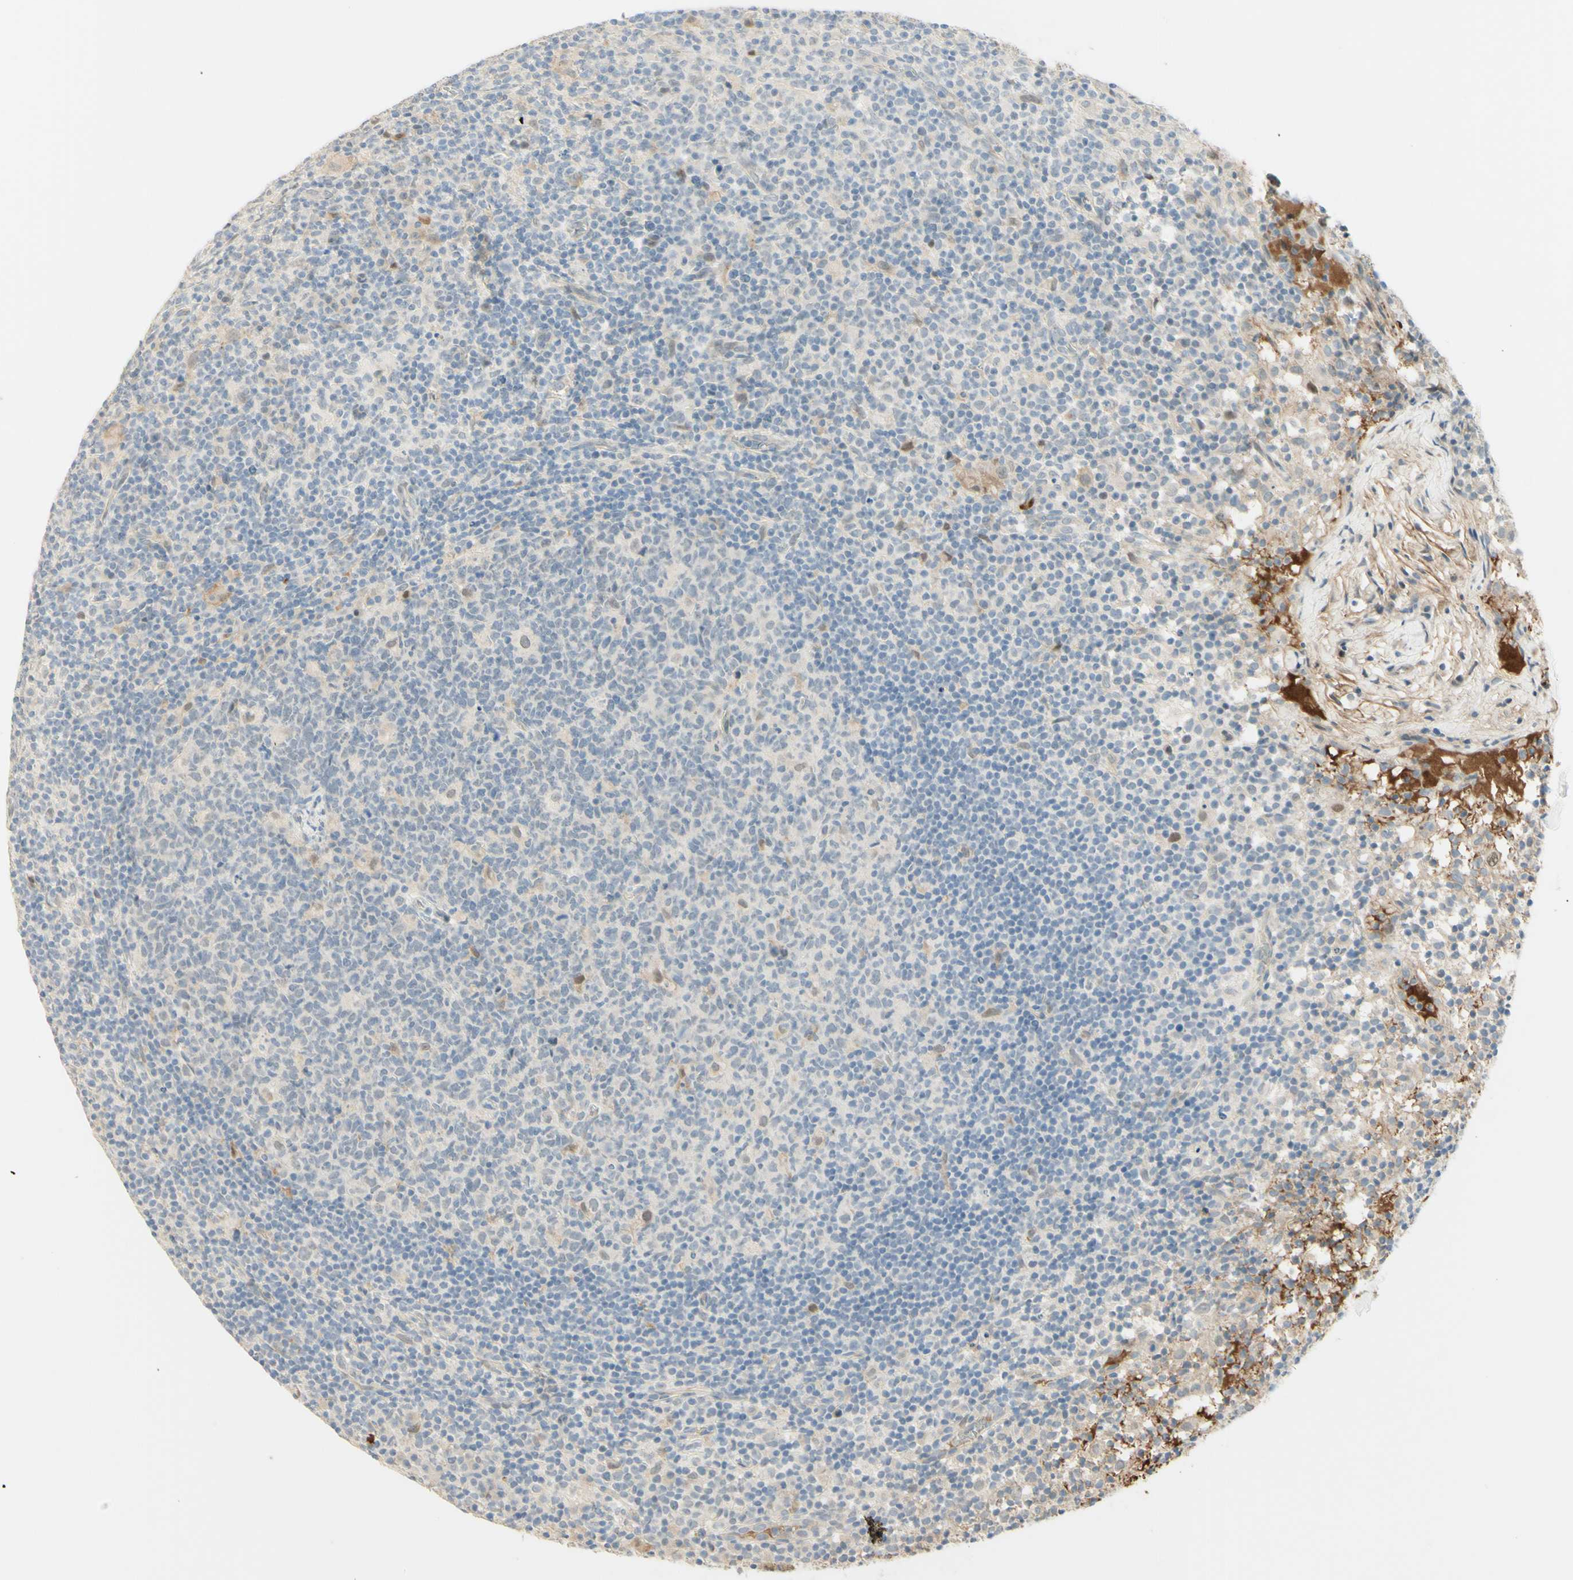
{"staining": {"intensity": "weak", "quantity": "<25%", "location": "nuclear"}, "tissue": "lymph node", "cell_type": "Germinal center cells", "image_type": "normal", "snomed": [{"axis": "morphology", "description": "Normal tissue, NOS"}, {"axis": "morphology", "description": "Inflammation, NOS"}, {"axis": "topography", "description": "Lymph node"}], "caption": "Histopathology image shows no significant protein staining in germinal center cells of unremarkable lymph node. (DAB (3,3'-diaminobenzidine) IHC visualized using brightfield microscopy, high magnification).", "gene": "ANGPT2", "patient": {"sex": "male", "age": 55}}